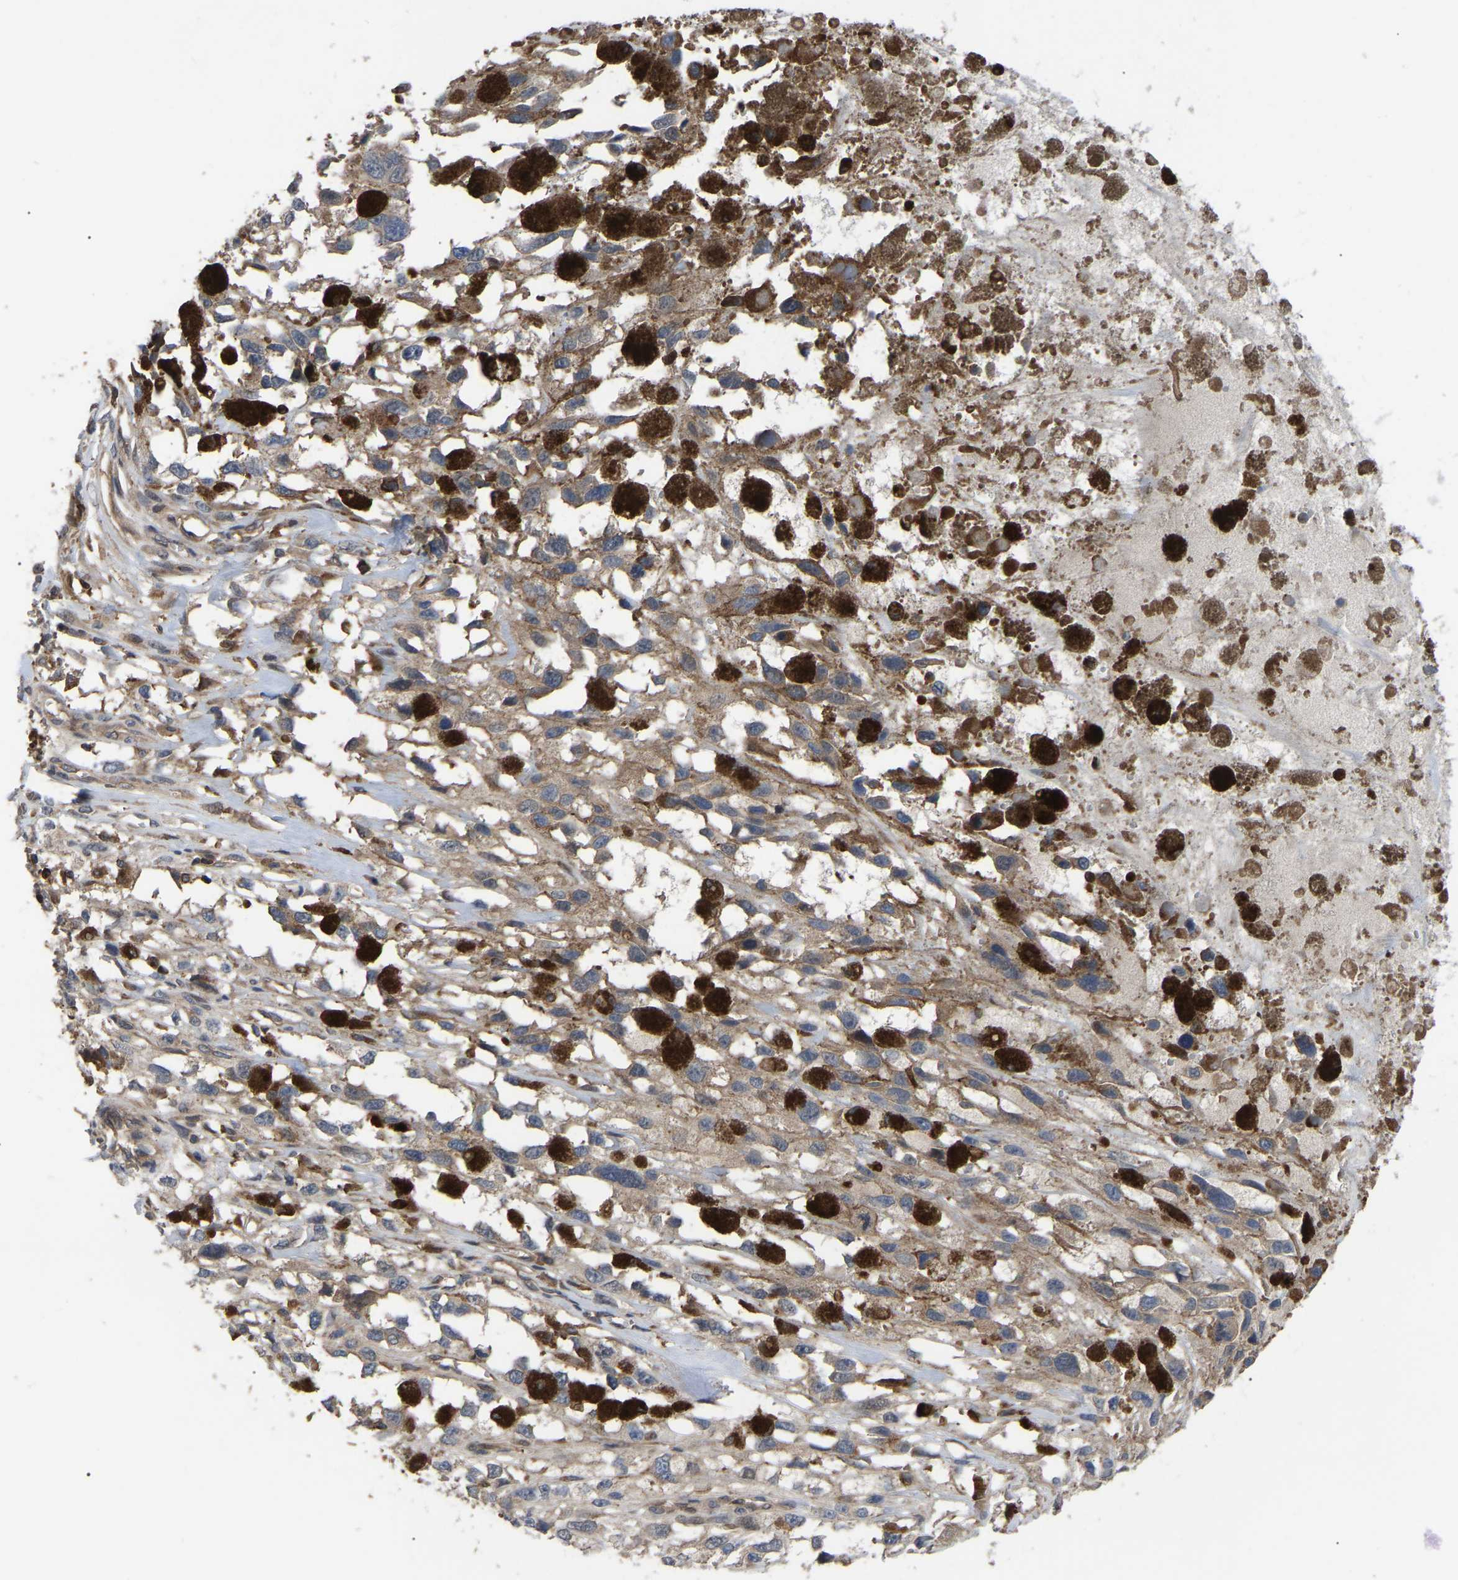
{"staining": {"intensity": "weak", "quantity": ">75%", "location": "cytoplasmic/membranous"}, "tissue": "melanoma", "cell_type": "Tumor cells", "image_type": "cancer", "snomed": [{"axis": "morphology", "description": "Malignant melanoma, Metastatic site"}, {"axis": "topography", "description": "Lymph node"}], "caption": "Malignant melanoma (metastatic site) stained for a protein shows weak cytoplasmic/membranous positivity in tumor cells. Ihc stains the protein in brown and the nuclei are stained blue.", "gene": "CIT", "patient": {"sex": "male", "age": 59}}